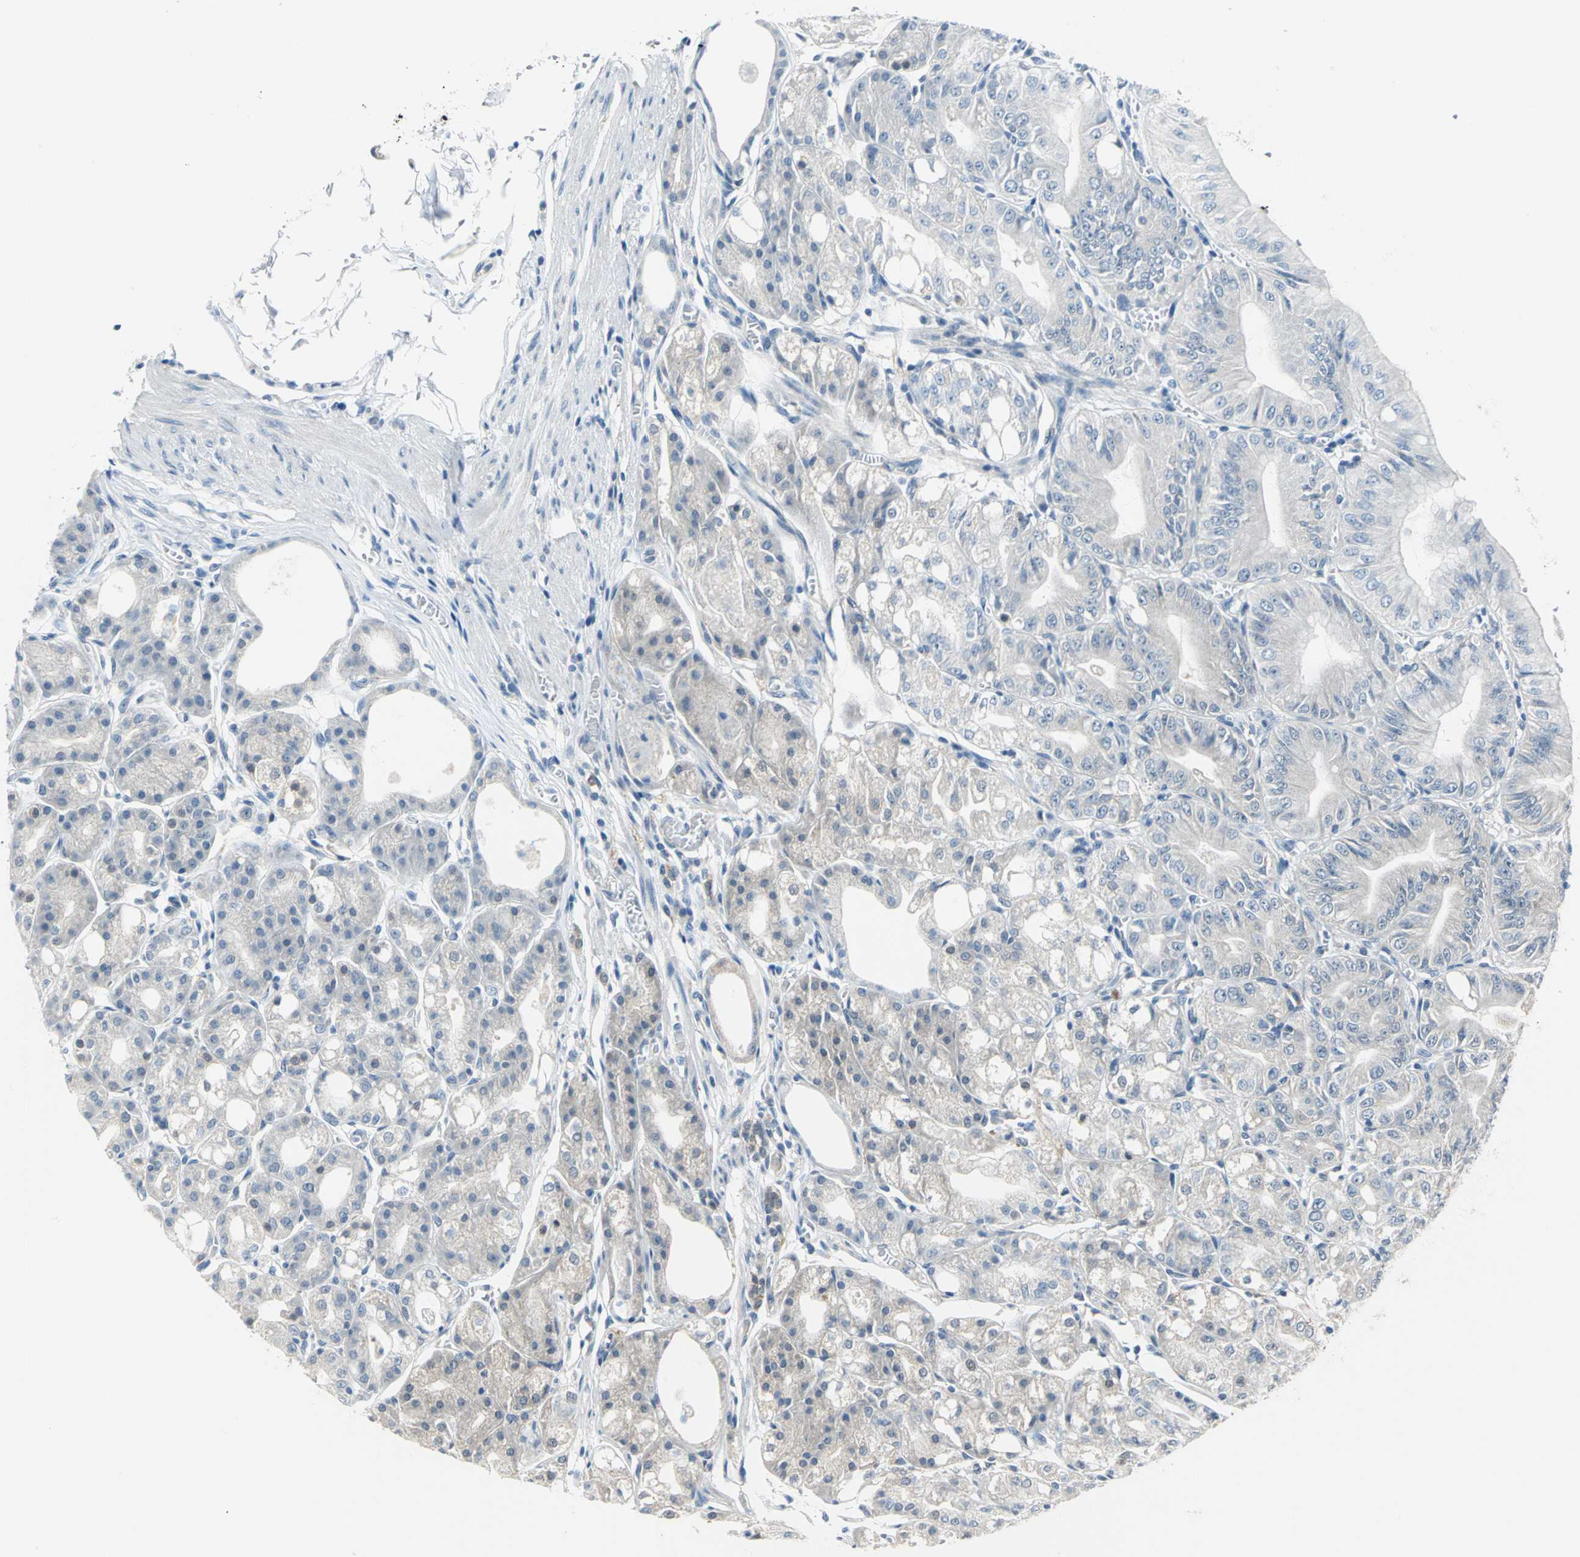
{"staining": {"intensity": "moderate", "quantity": "<25%", "location": "cytoplasmic/membranous"}, "tissue": "stomach", "cell_type": "Glandular cells", "image_type": "normal", "snomed": [{"axis": "morphology", "description": "Normal tissue, NOS"}, {"axis": "topography", "description": "Stomach, lower"}], "caption": "Glandular cells exhibit low levels of moderate cytoplasmic/membranous staining in about <25% of cells in normal stomach. (DAB IHC, brown staining for protein, blue staining for nuclei).", "gene": "PIN1", "patient": {"sex": "male", "age": 71}}